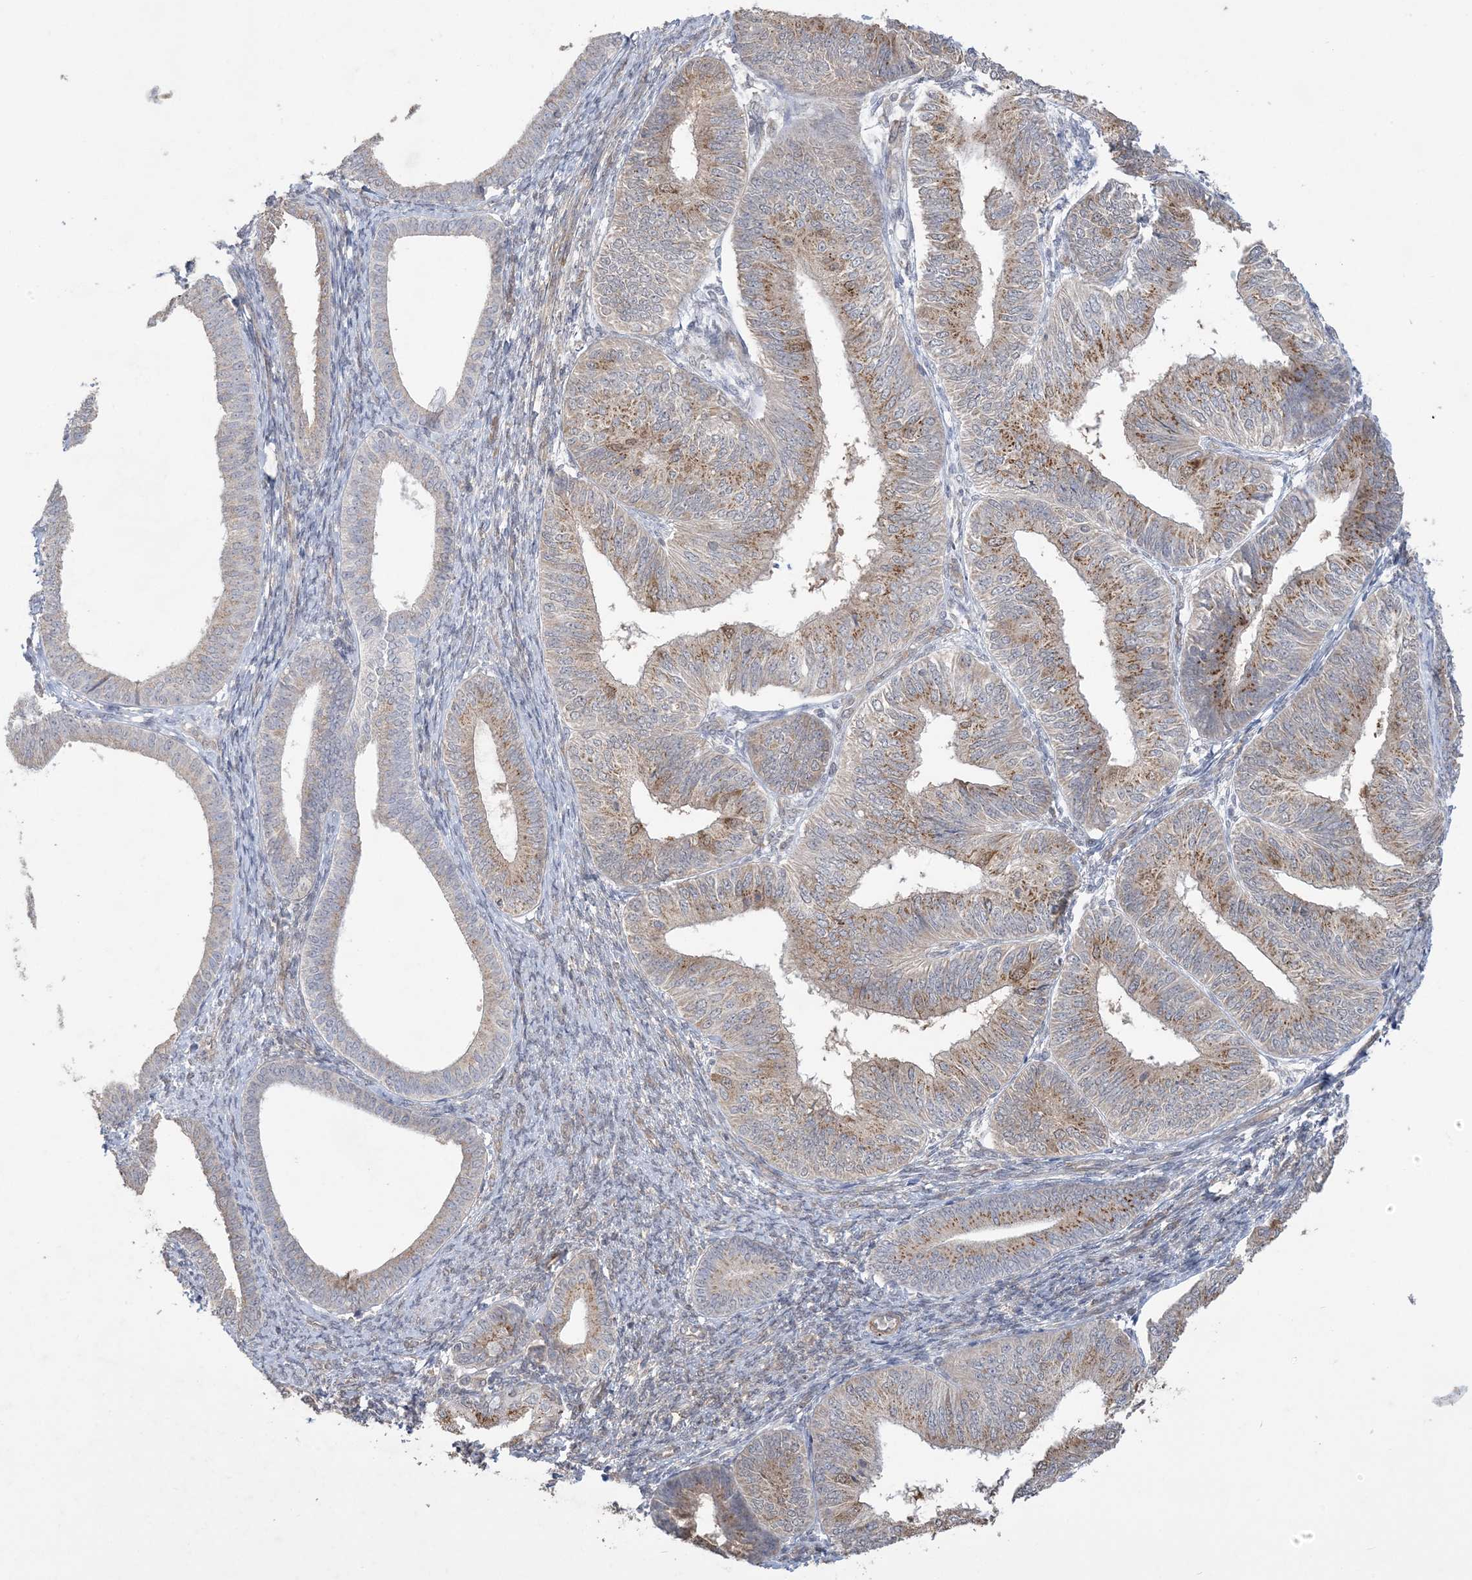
{"staining": {"intensity": "moderate", "quantity": ">75%", "location": "cytoplasmic/membranous"}, "tissue": "endometrial cancer", "cell_type": "Tumor cells", "image_type": "cancer", "snomed": [{"axis": "morphology", "description": "Adenocarcinoma, NOS"}, {"axis": "topography", "description": "Endometrium"}], "caption": "Immunohistochemical staining of adenocarcinoma (endometrial) displays medium levels of moderate cytoplasmic/membranous protein positivity in about >75% of tumor cells.", "gene": "XRN1", "patient": {"sex": "female", "age": 58}}